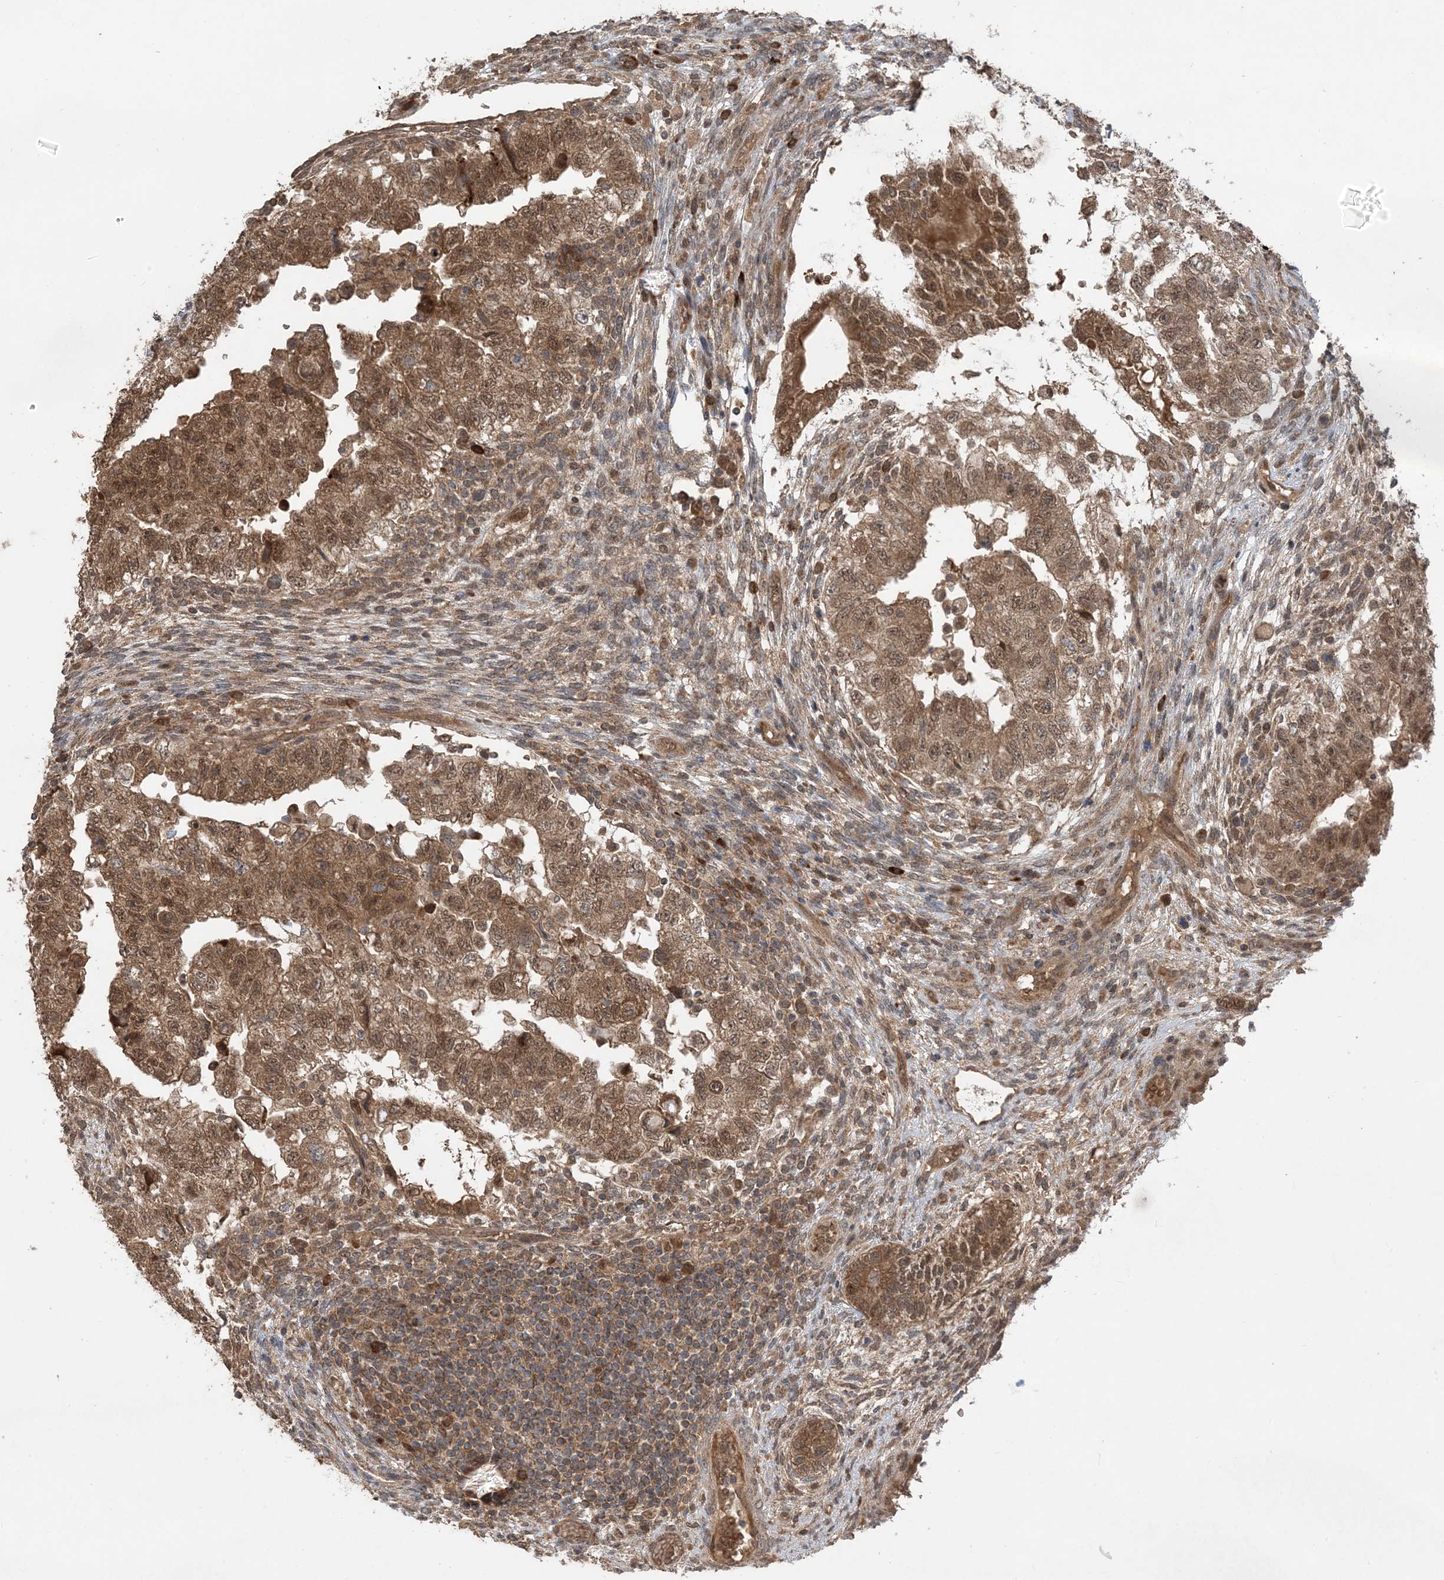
{"staining": {"intensity": "moderate", "quantity": ">75%", "location": "cytoplasmic/membranous,nuclear"}, "tissue": "testis cancer", "cell_type": "Tumor cells", "image_type": "cancer", "snomed": [{"axis": "morphology", "description": "Carcinoma, Embryonal, NOS"}, {"axis": "topography", "description": "Testis"}], "caption": "DAB immunohistochemical staining of testis cancer (embryonal carcinoma) demonstrates moderate cytoplasmic/membranous and nuclear protein expression in about >75% of tumor cells.", "gene": "PUSL1", "patient": {"sex": "male", "age": 36}}